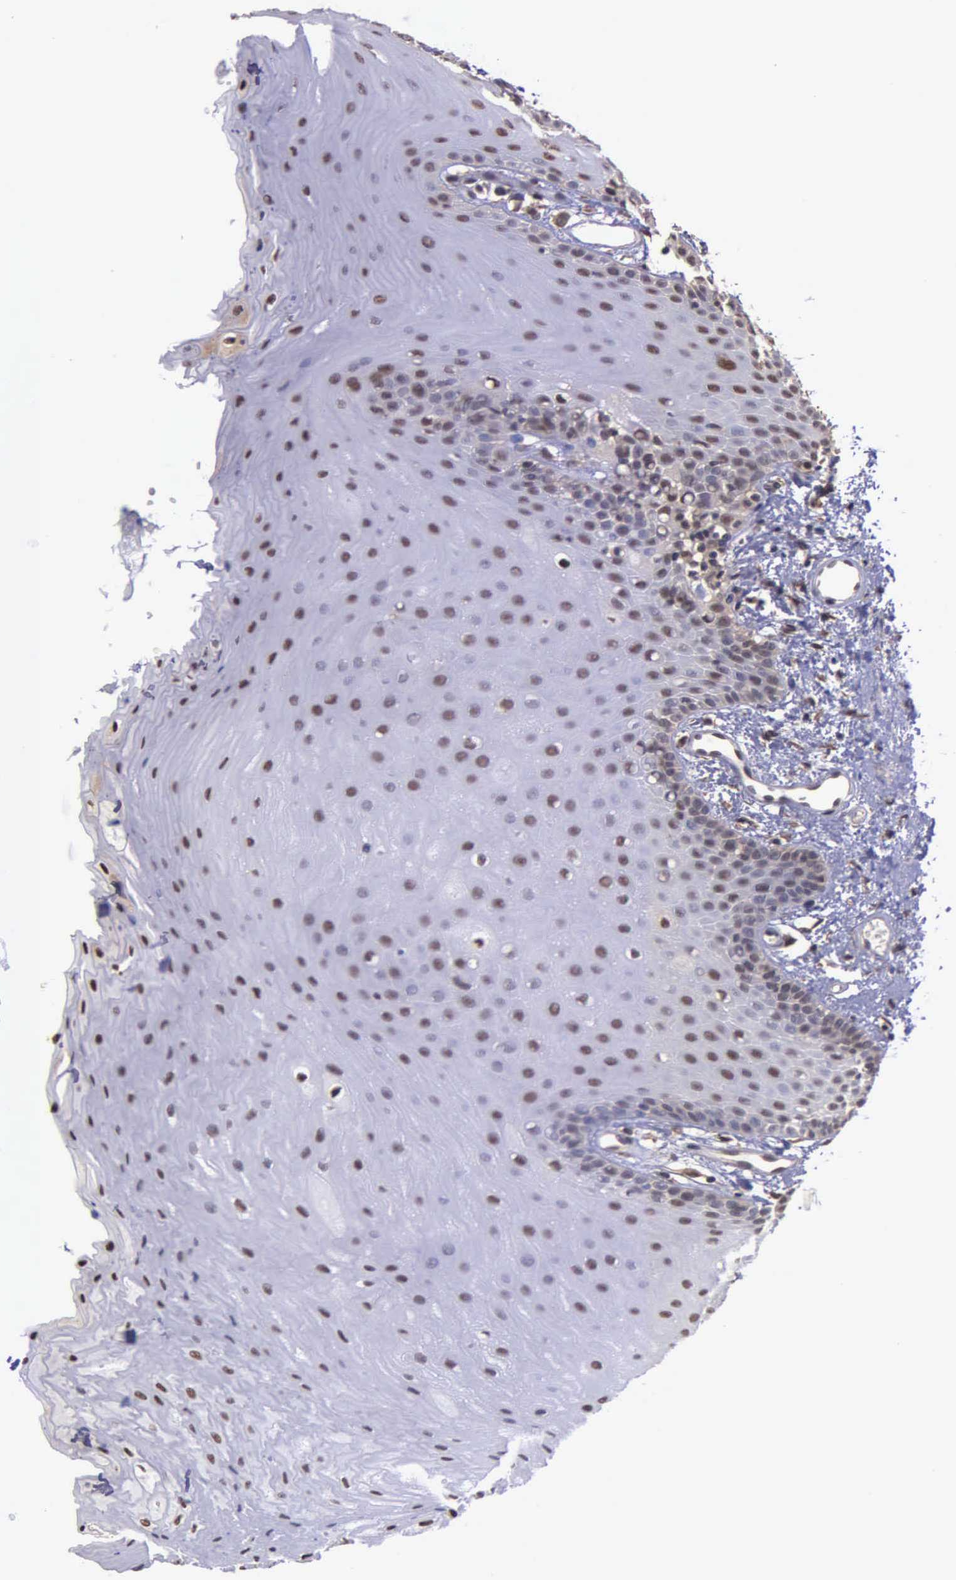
{"staining": {"intensity": "weak", "quantity": "25%-75%", "location": "nuclear"}, "tissue": "oral mucosa", "cell_type": "Squamous epithelial cells", "image_type": "normal", "snomed": [{"axis": "morphology", "description": "Normal tissue, NOS"}, {"axis": "topography", "description": "Oral tissue"}], "caption": "Immunohistochemistry (IHC) (DAB) staining of benign oral mucosa demonstrates weak nuclear protein positivity in approximately 25%-75% of squamous epithelial cells.", "gene": "PSMC1", "patient": {"sex": "male", "age": 52}}